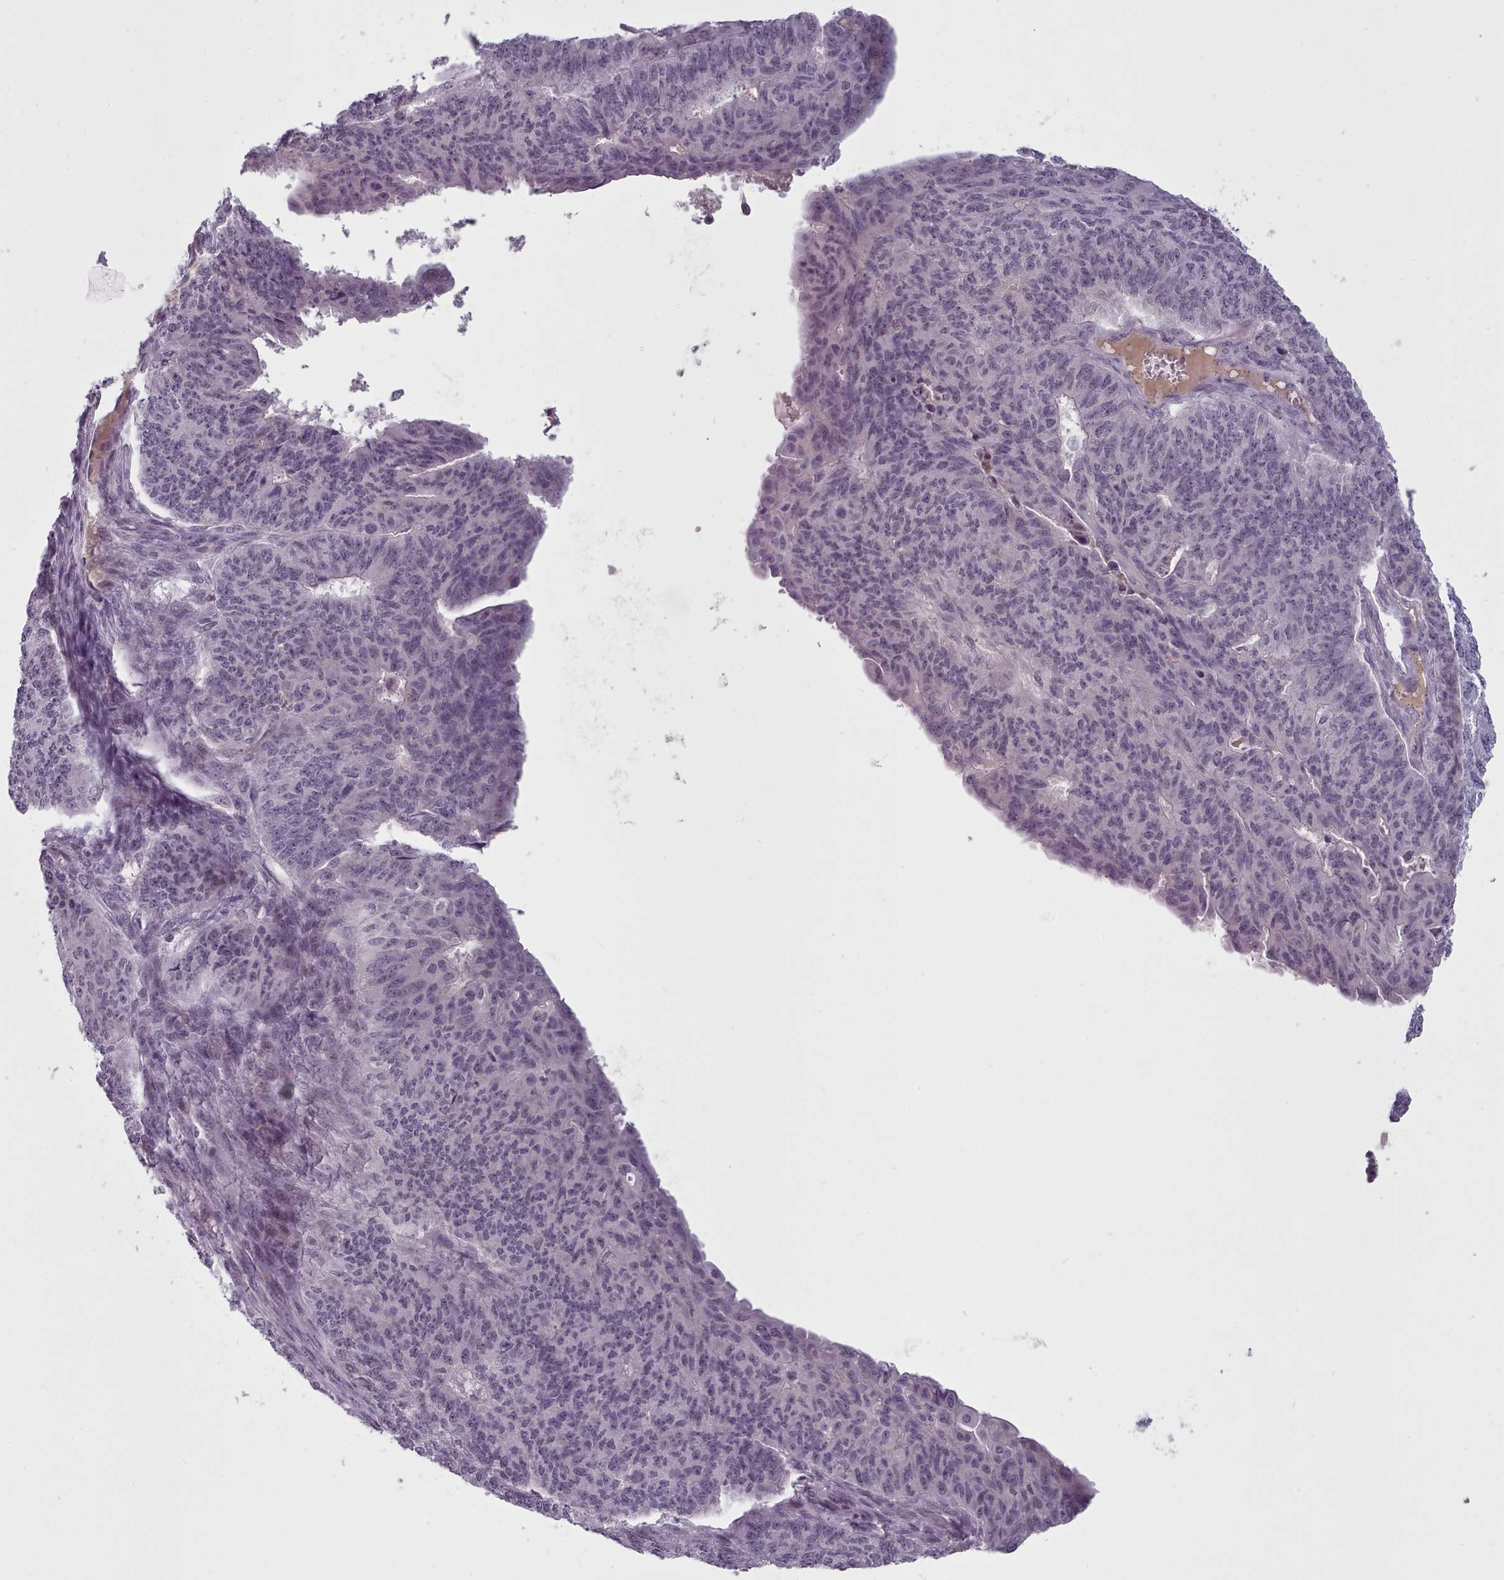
{"staining": {"intensity": "weak", "quantity": "<25%", "location": "nuclear"}, "tissue": "endometrial cancer", "cell_type": "Tumor cells", "image_type": "cancer", "snomed": [{"axis": "morphology", "description": "Adenocarcinoma, NOS"}, {"axis": "topography", "description": "Endometrium"}], "caption": "The immunohistochemistry image has no significant staining in tumor cells of endometrial cancer tissue.", "gene": "PBX4", "patient": {"sex": "female", "age": 32}}